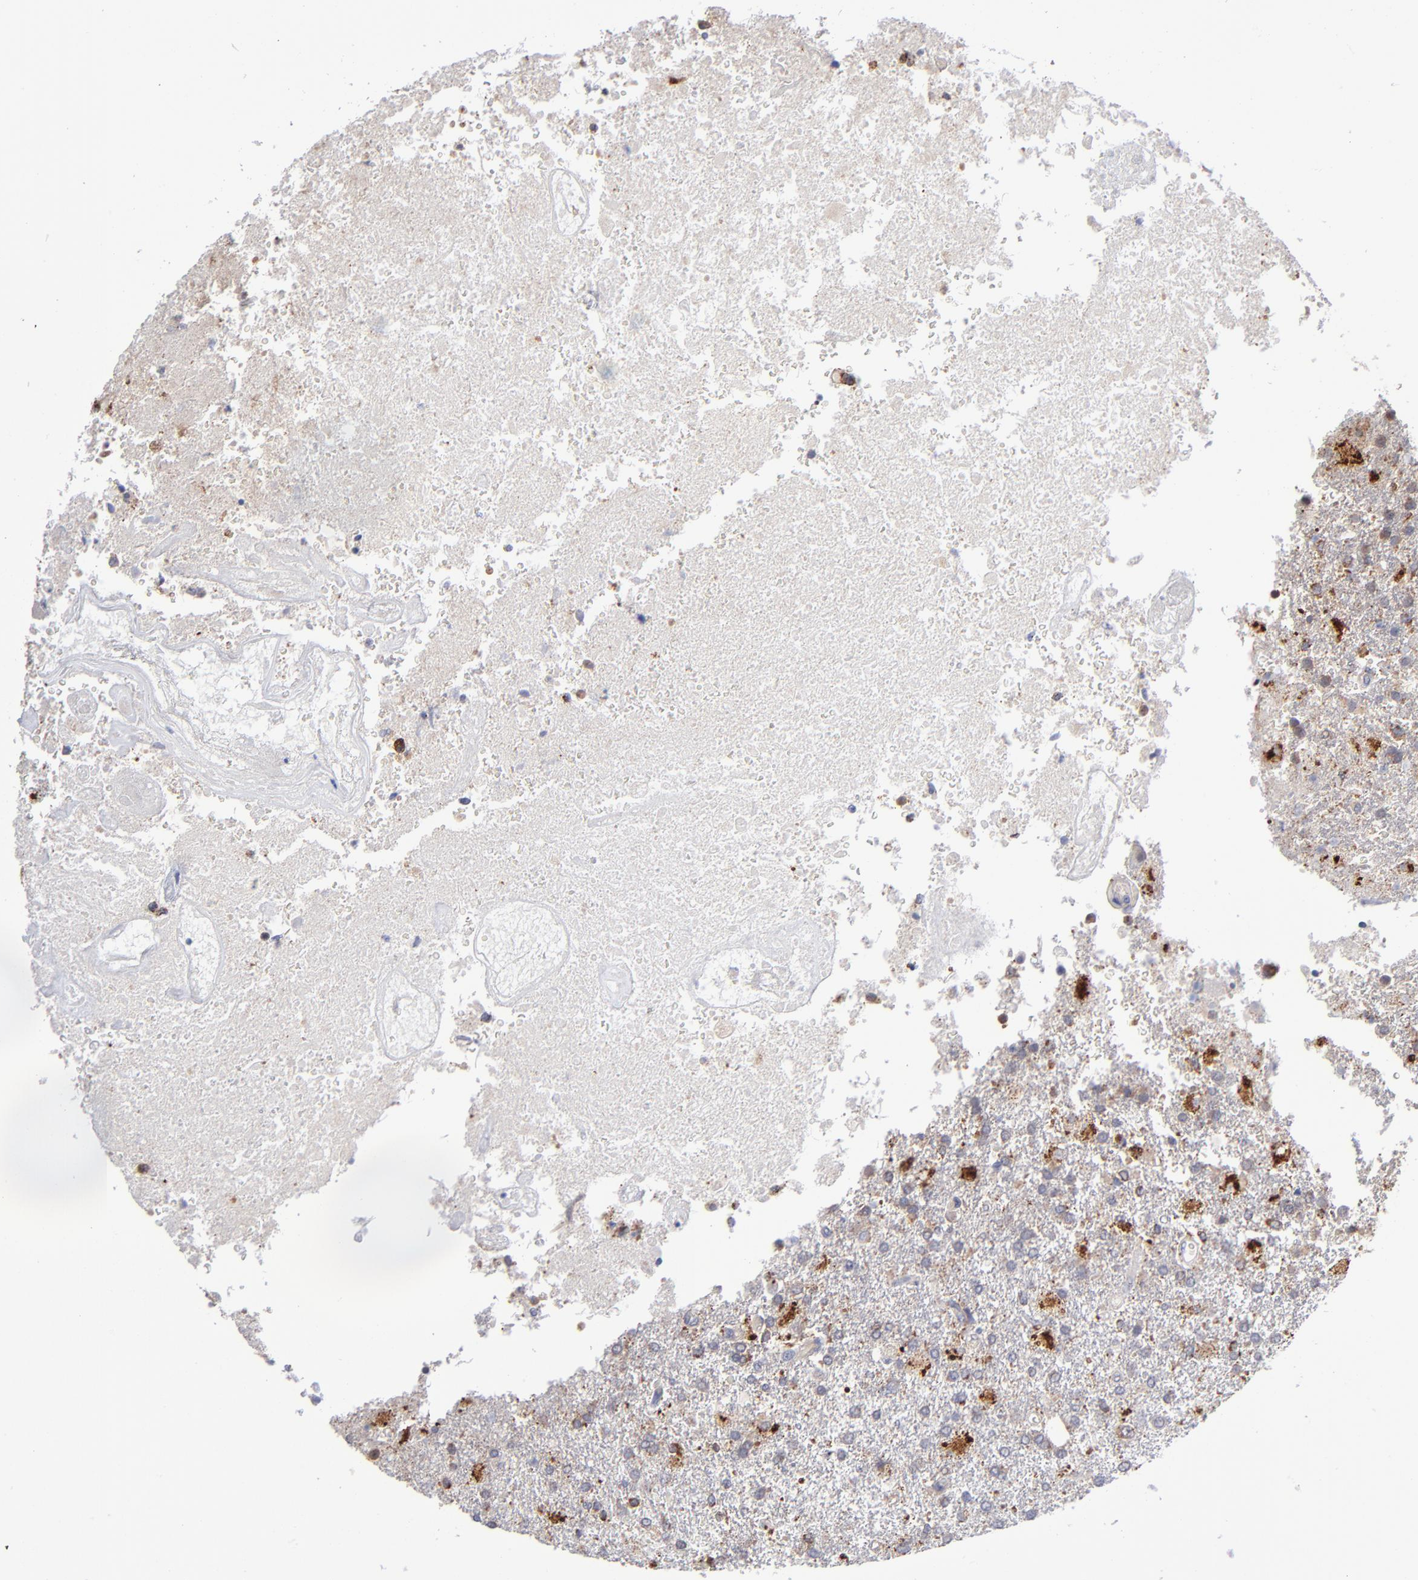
{"staining": {"intensity": "weak", "quantity": "25%-75%", "location": "cytoplasmic/membranous"}, "tissue": "glioma", "cell_type": "Tumor cells", "image_type": "cancer", "snomed": [{"axis": "morphology", "description": "Glioma, malignant, High grade"}, {"axis": "topography", "description": "Cerebral cortex"}], "caption": "Malignant high-grade glioma stained with a brown dye exhibits weak cytoplasmic/membranous positive staining in approximately 25%-75% of tumor cells.", "gene": "RRAGB", "patient": {"sex": "male", "age": 79}}